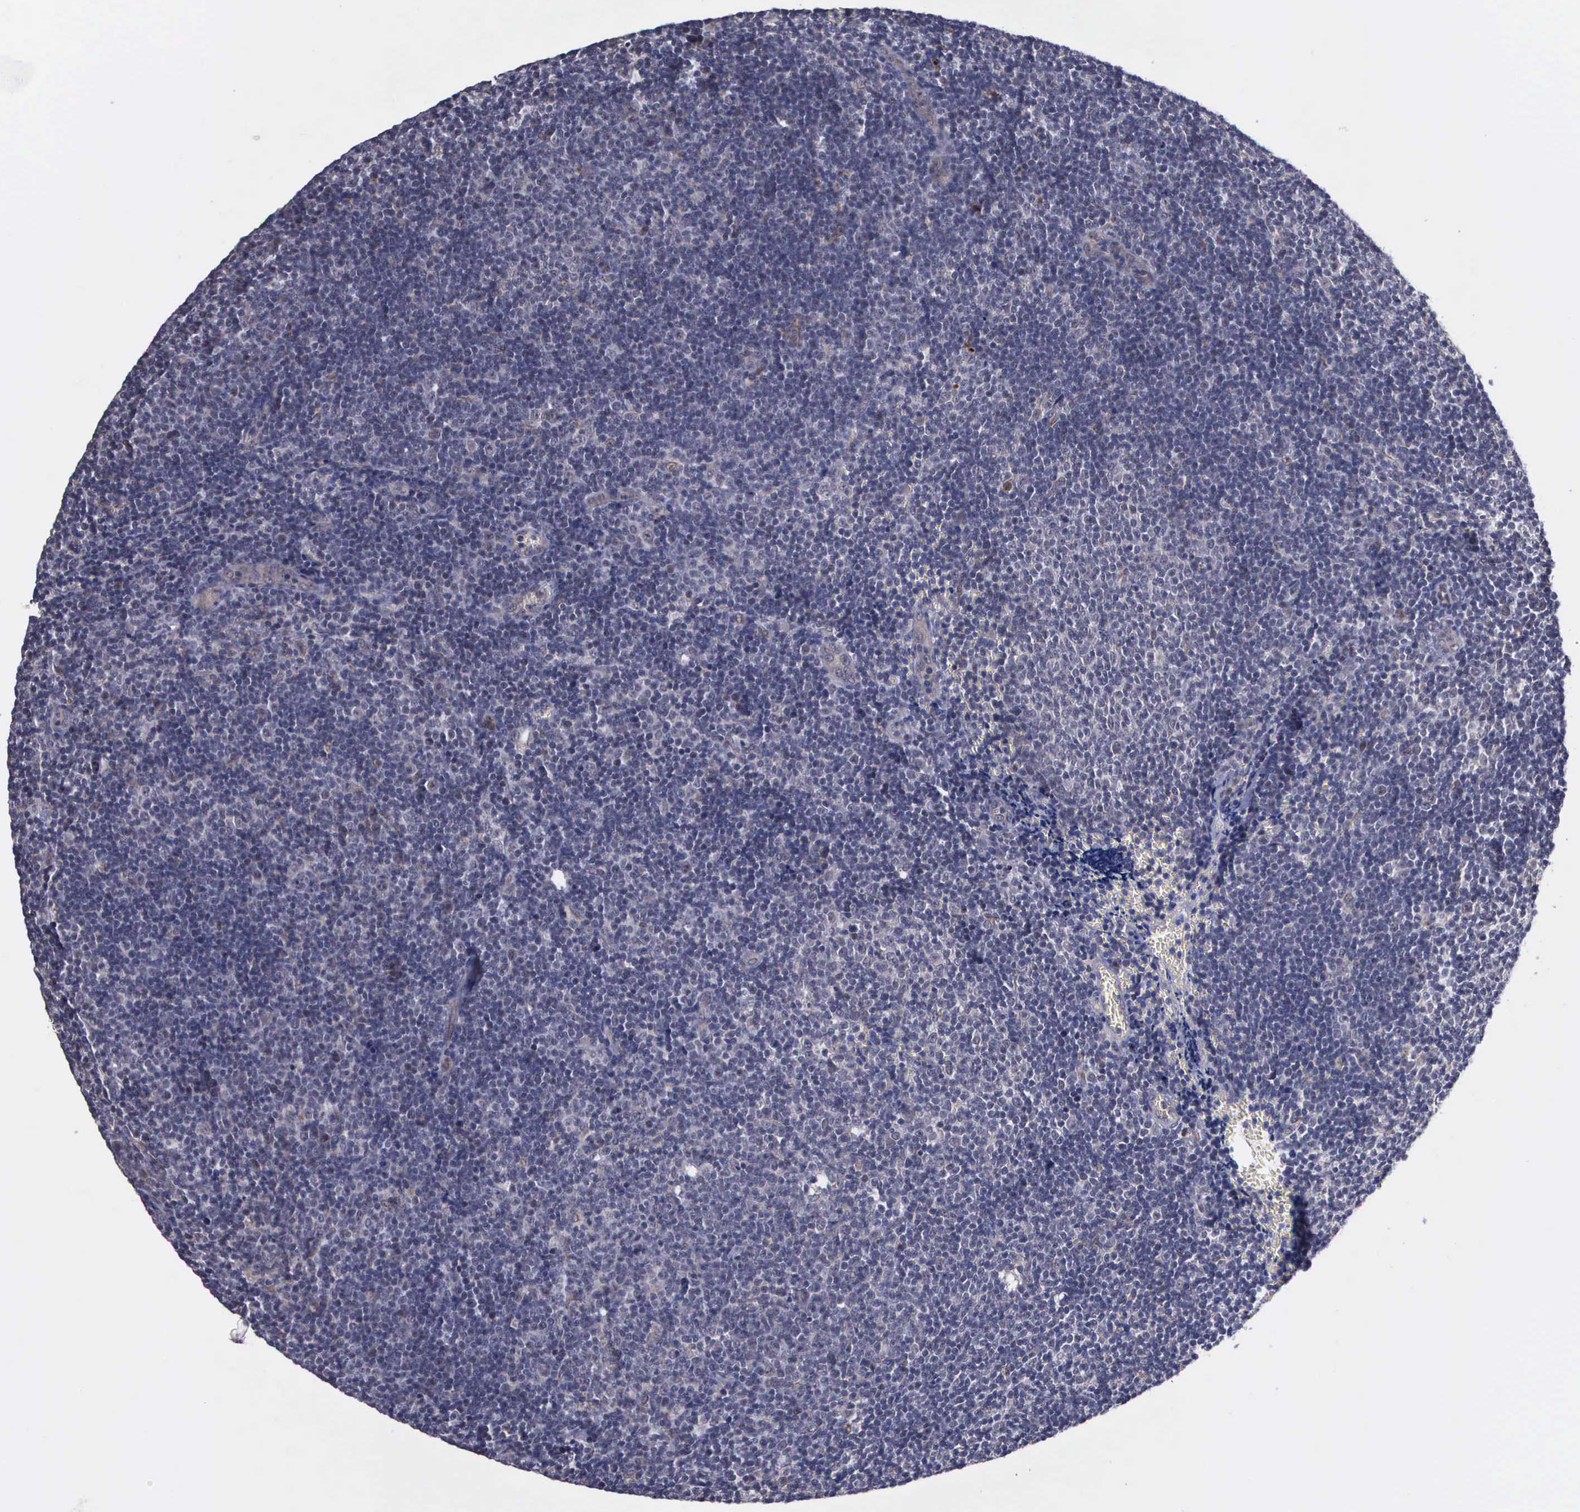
{"staining": {"intensity": "weak", "quantity": "<25%", "location": "cytoplasmic/membranous"}, "tissue": "lymphoma", "cell_type": "Tumor cells", "image_type": "cancer", "snomed": [{"axis": "morphology", "description": "Malignant lymphoma, non-Hodgkin's type, Low grade"}, {"axis": "topography", "description": "Lymph node"}], "caption": "High power microscopy image of an immunohistochemistry (IHC) photomicrograph of lymphoma, revealing no significant expression in tumor cells.", "gene": "MAP3K9", "patient": {"sex": "male", "age": 49}}